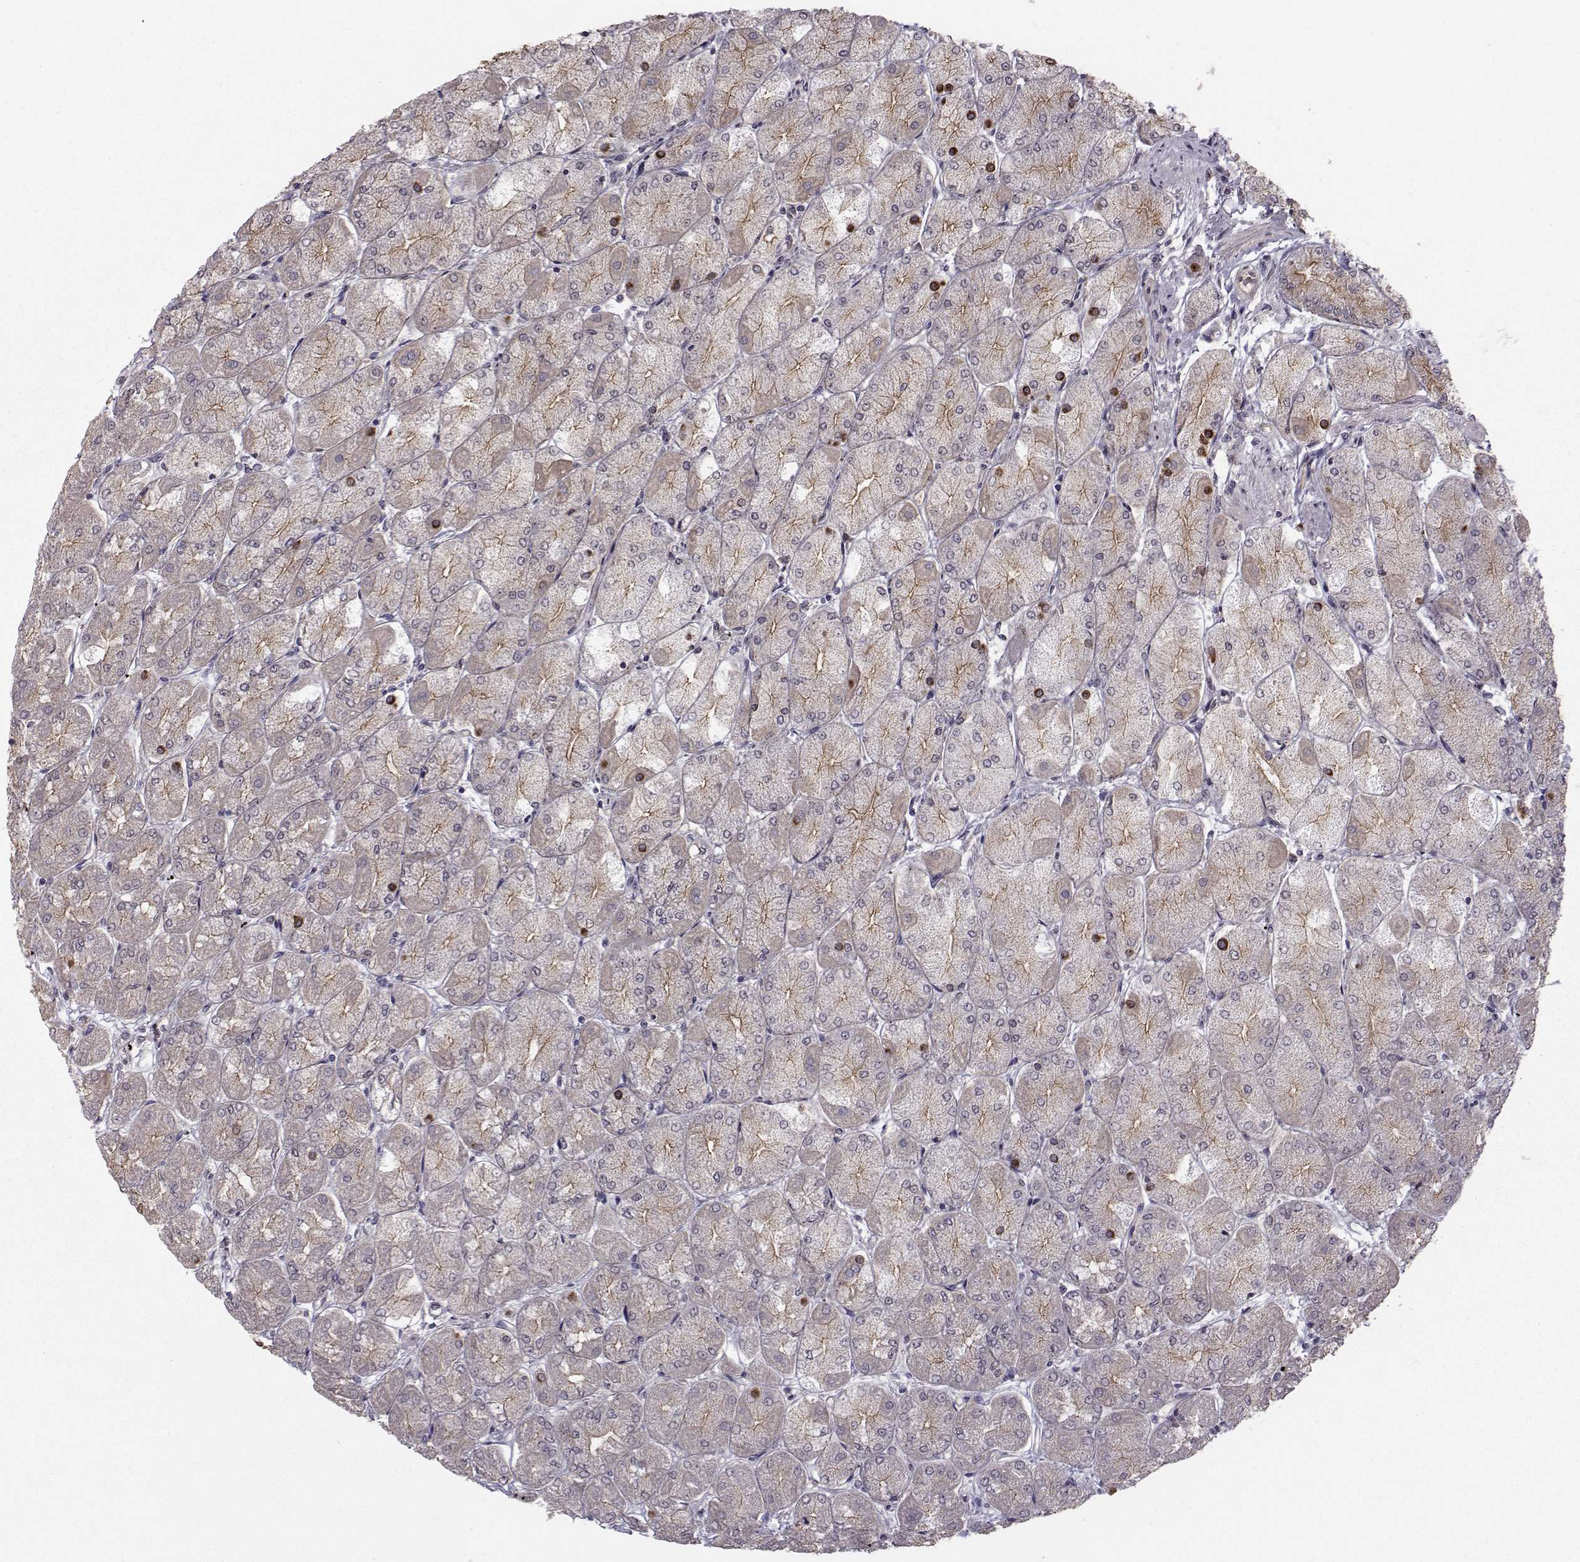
{"staining": {"intensity": "moderate", "quantity": "25%-75%", "location": "cytoplasmic/membranous"}, "tissue": "stomach", "cell_type": "Glandular cells", "image_type": "normal", "snomed": [{"axis": "morphology", "description": "Normal tissue, NOS"}, {"axis": "topography", "description": "Stomach, upper"}], "caption": "Moderate cytoplasmic/membranous staining is identified in about 25%-75% of glandular cells in unremarkable stomach. (Stains: DAB (3,3'-diaminobenzidine) in brown, nuclei in blue, Microscopy: brightfield microscopy at high magnification).", "gene": "APC", "patient": {"sex": "male", "age": 60}}